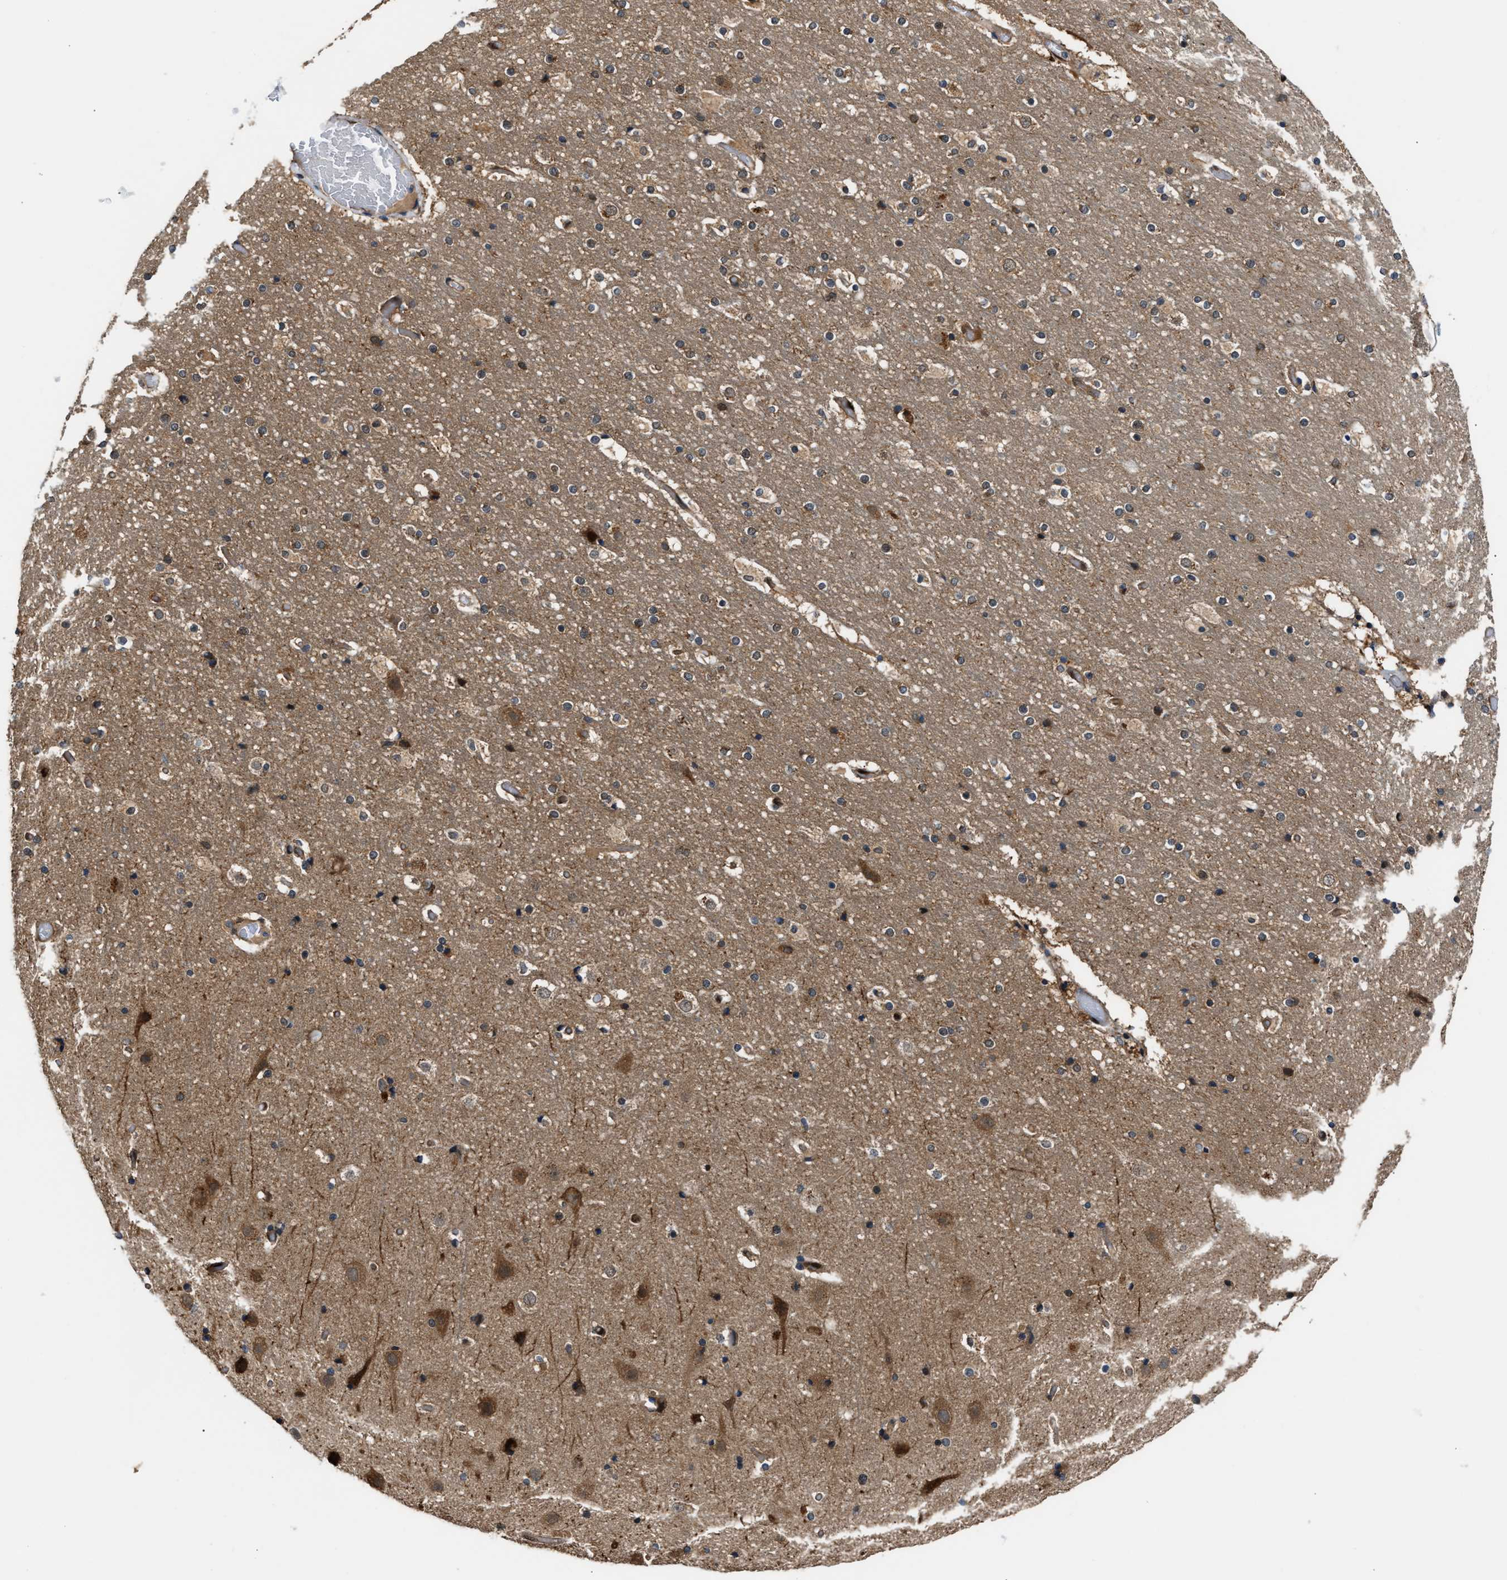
{"staining": {"intensity": "moderate", "quantity": ">75%", "location": "cytoplasmic/membranous"}, "tissue": "cerebral cortex", "cell_type": "Endothelial cells", "image_type": "normal", "snomed": [{"axis": "morphology", "description": "Normal tissue, NOS"}, {"axis": "topography", "description": "Cerebral cortex"}], "caption": "Immunohistochemistry (IHC) photomicrograph of benign human cerebral cortex stained for a protein (brown), which demonstrates medium levels of moderate cytoplasmic/membranous expression in approximately >75% of endothelial cells.", "gene": "PPA1", "patient": {"sex": "male", "age": 57}}